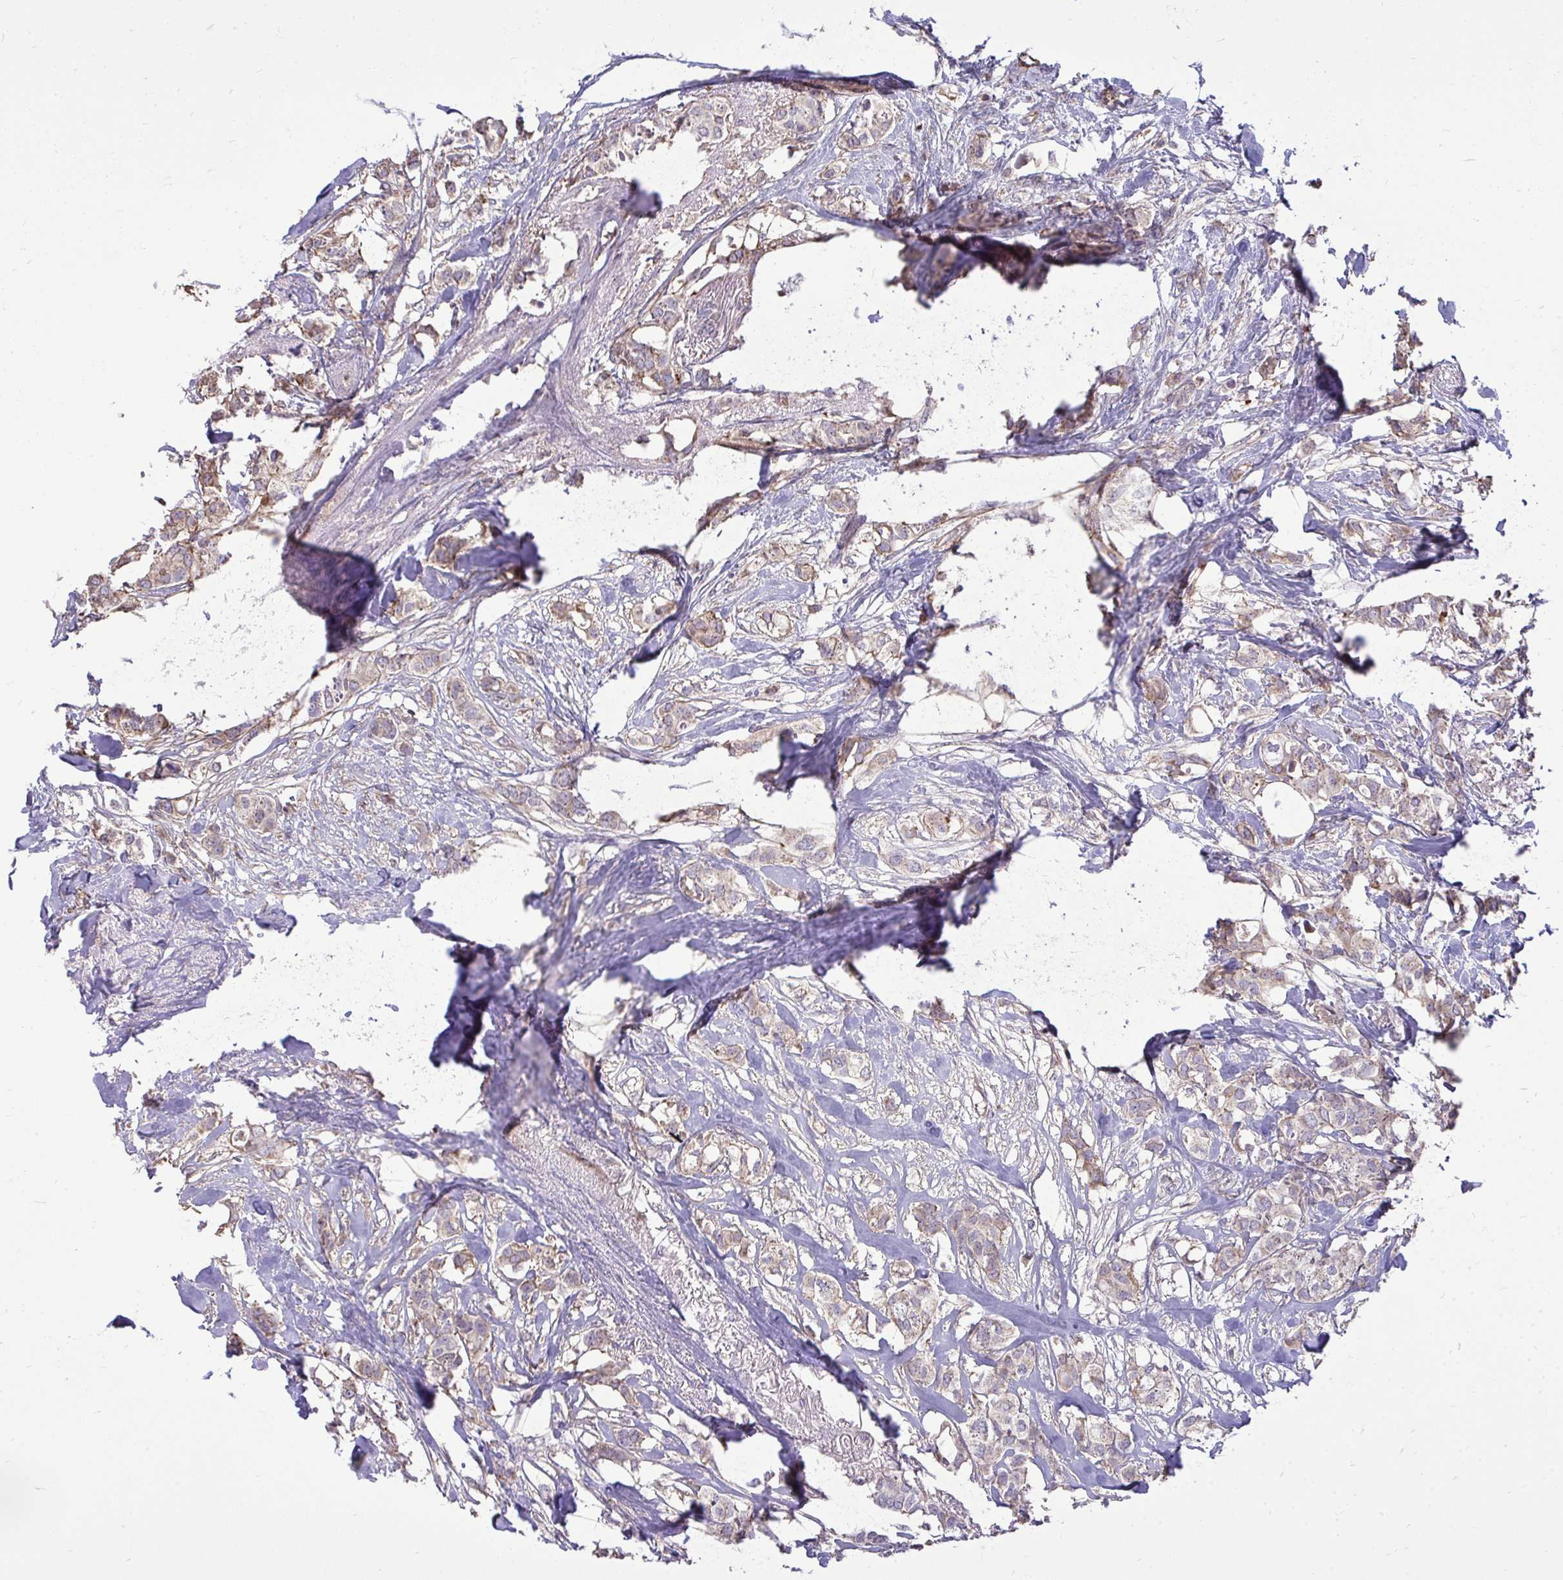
{"staining": {"intensity": "weak", "quantity": "25%-75%", "location": "cytoplasmic/membranous"}, "tissue": "breast cancer", "cell_type": "Tumor cells", "image_type": "cancer", "snomed": [{"axis": "morphology", "description": "Duct carcinoma"}, {"axis": "topography", "description": "Breast"}], "caption": "A histopathology image showing weak cytoplasmic/membranous expression in about 25%-75% of tumor cells in breast cancer (infiltrating ductal carcinoma), as visualized by brown immunohistochemical staining.", "gene": "SLC7A5", "patient": {"sex": "female", "age": 62}}